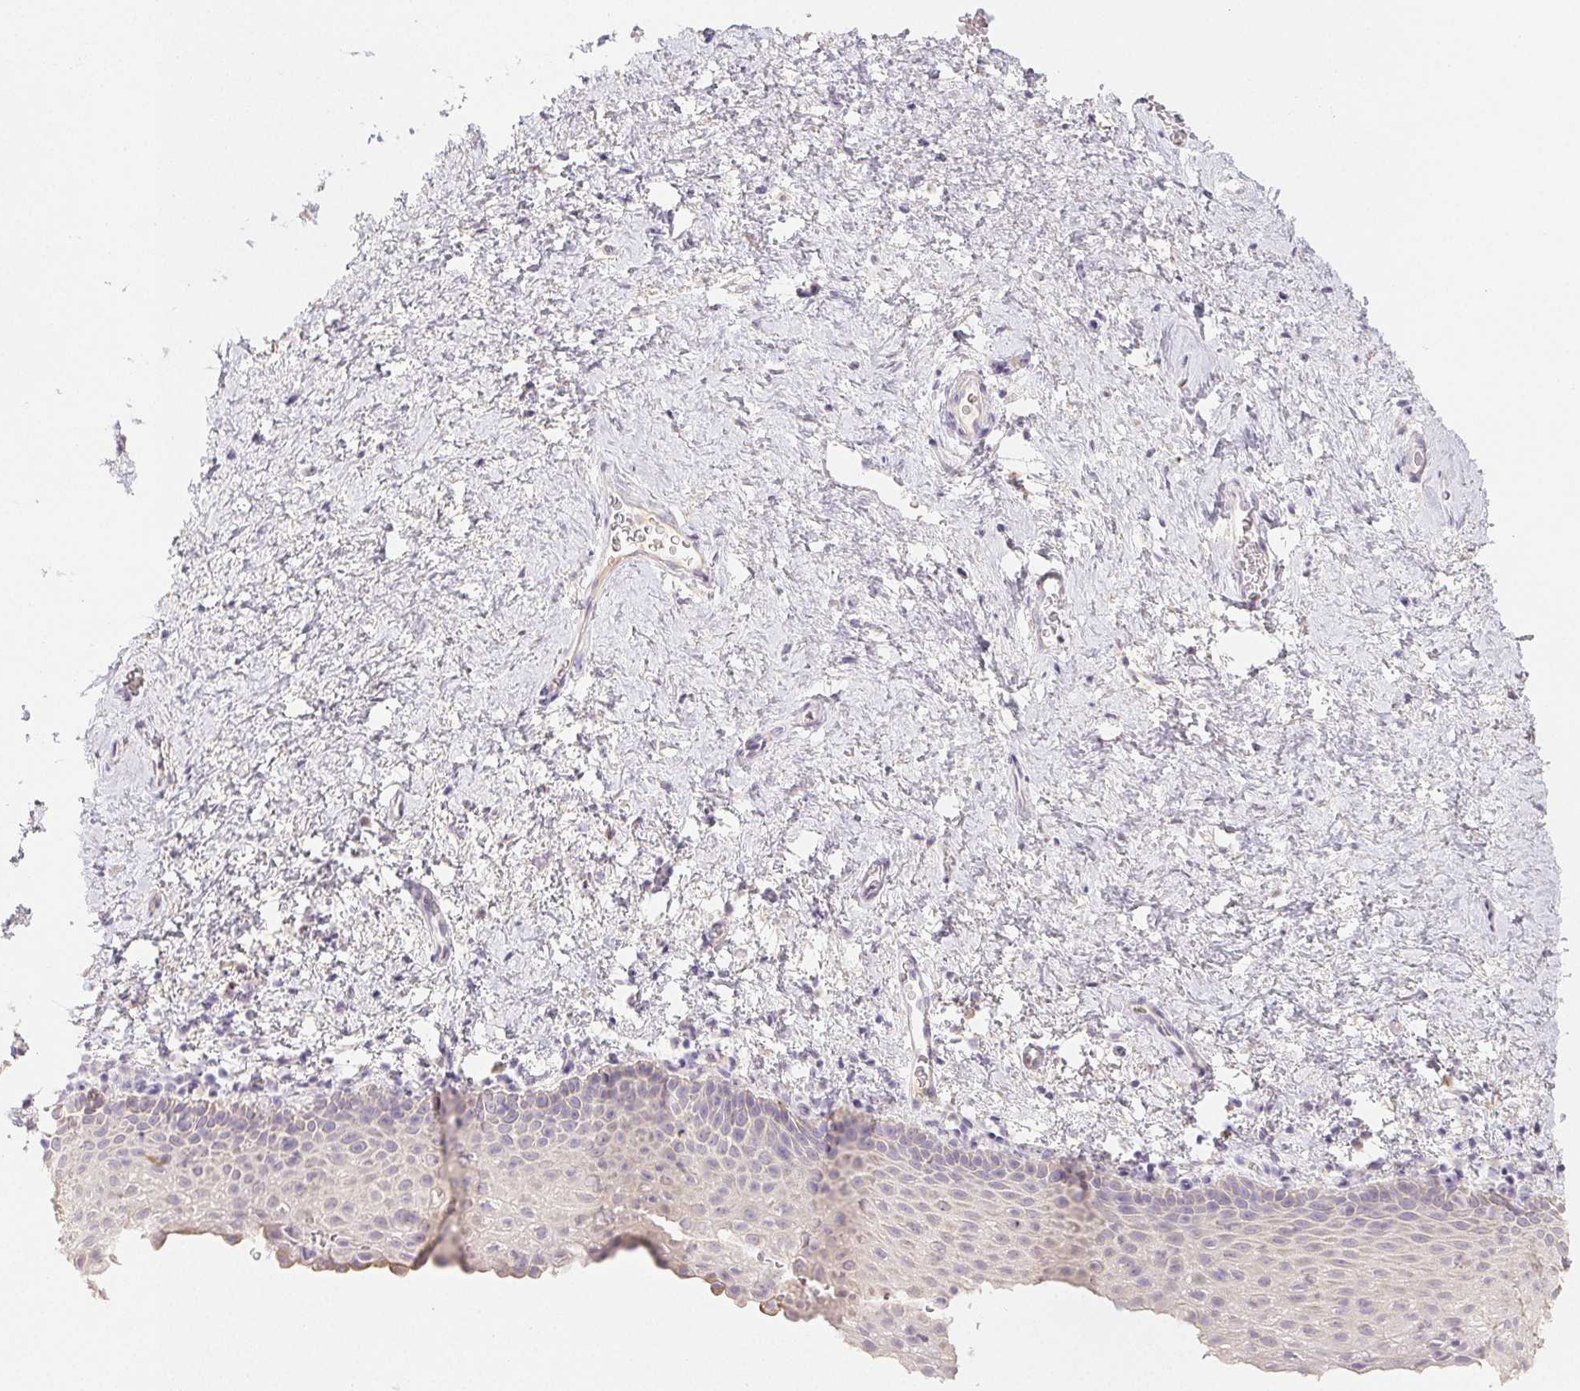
{"staining": {"intensity": "negative", "quantity": "none", "location": "none"}, "tissue": "vagina", "cell_type": "Squamous epithelial cells", "image_type": "normal", "snomed": [{"axis": "morphology", "description": "Normal tissue, NOS"}, {"axis": "topography", "description": "Vagina"}], "caption": "Squamous epithelial cells are negative for brown protein staining in unremarkable vagina. (Stains: DAB (3,3'-diaminobenzidine) immunohistochemistry (IHC) with hematoxylin counter stain, Microscopy: brightfield microscopy at high magnification).", "gene": "ACVR1B", "patient": {"sex": "female", "age": 61}}